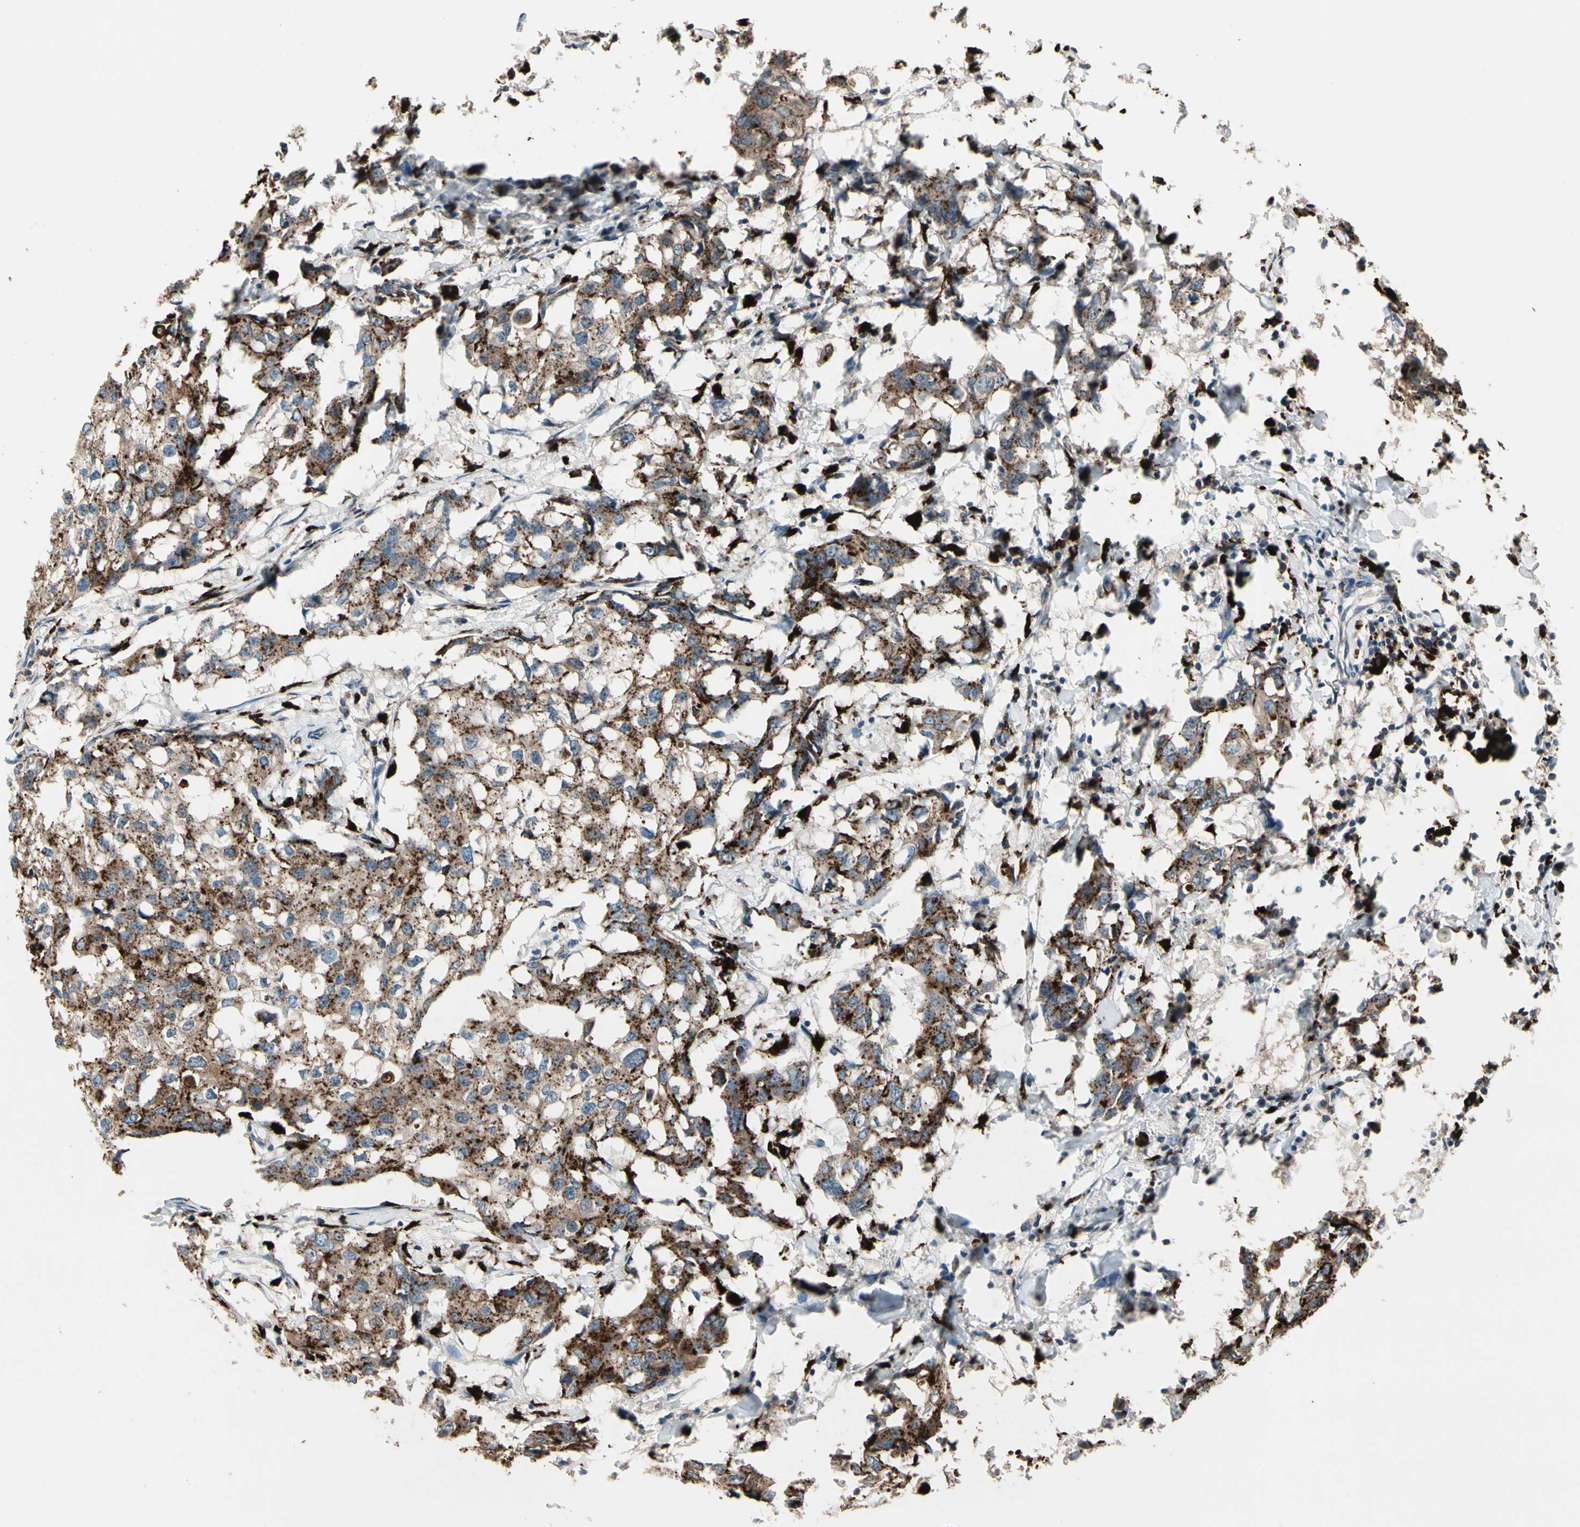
{"staining": {"intensity": "strong", "quantity": ">75%", "location": "cytoplasmic/membranous"}, "tissue": "breast cancer", "cell_type": "Tumor cells", "image_type": "cancer", "snomed": [{"axis": "morphology", "description": "Duct carcinoma"}, {"axis": "topography", "description": "Breast"}], "caption": "Protein staining exhibits strong cytoplasmic/membranous positivity in about >75% of tumor cells in intraductal carcinoma (breast). (DAB IHC with brightfield microscopy, high magnification).", "gene": "GM2A", "patient": {"sex": "female", "age": 27}}